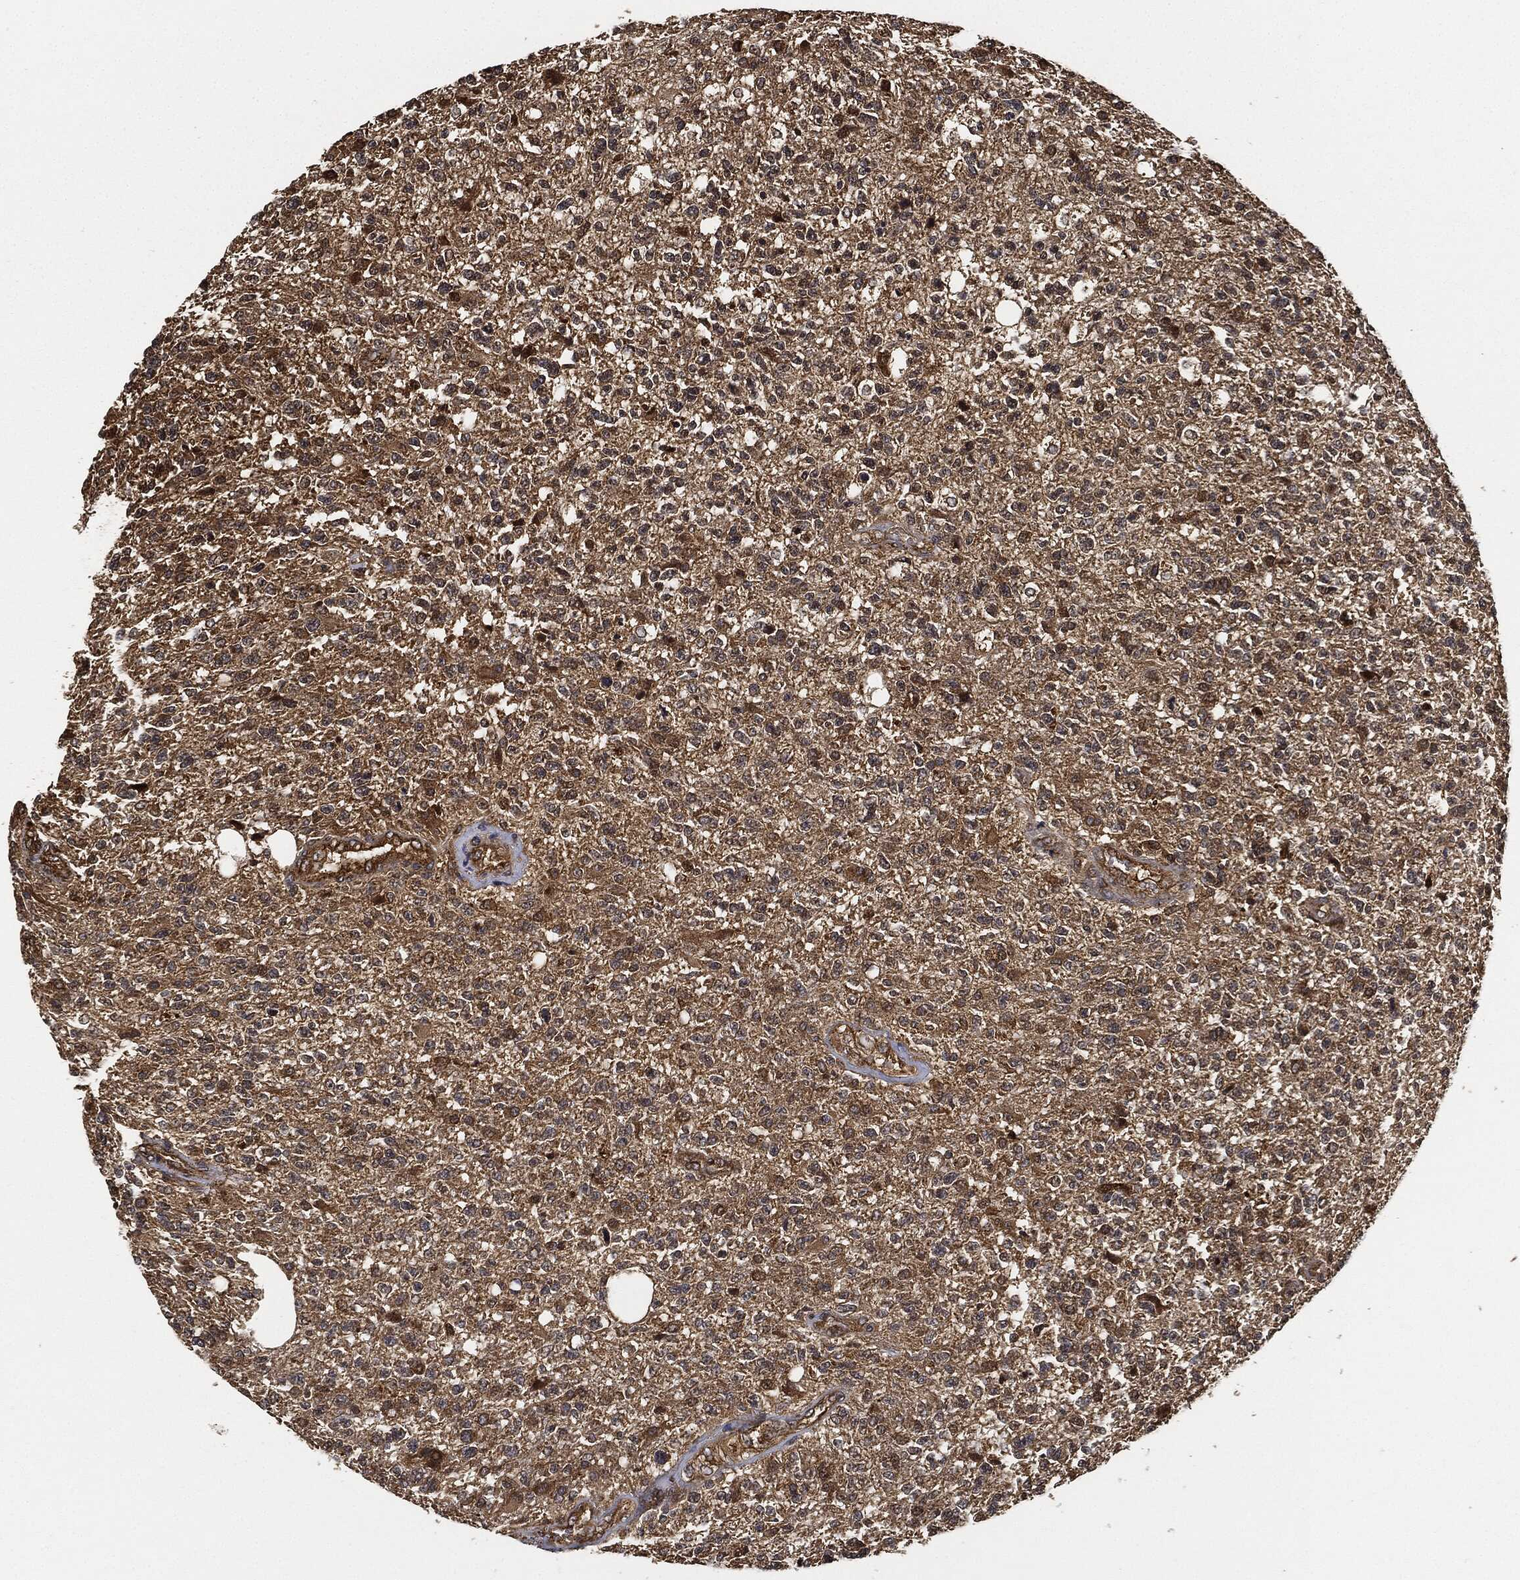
{"staining": {"intensity": "moderate", "quantity": ">75%", "location": "cytoplasmic/membranous"}, "tissue": "glioma", "cell_type": "Tumor cells", "image_type": "cancer", "snomed": [{"axis": "morphology", "description": "Glioma, malignant, High grade"}, {"axis": "topography", "description": "Brain"}], "caption": "Moderate cytoplasmic/membranous expression for a protein is present in about >75% of tumor cells of high-grade glioma (malignant) using IHC.", "gene": "CEP290", "patient": {"sex": "male", "age": 56}}